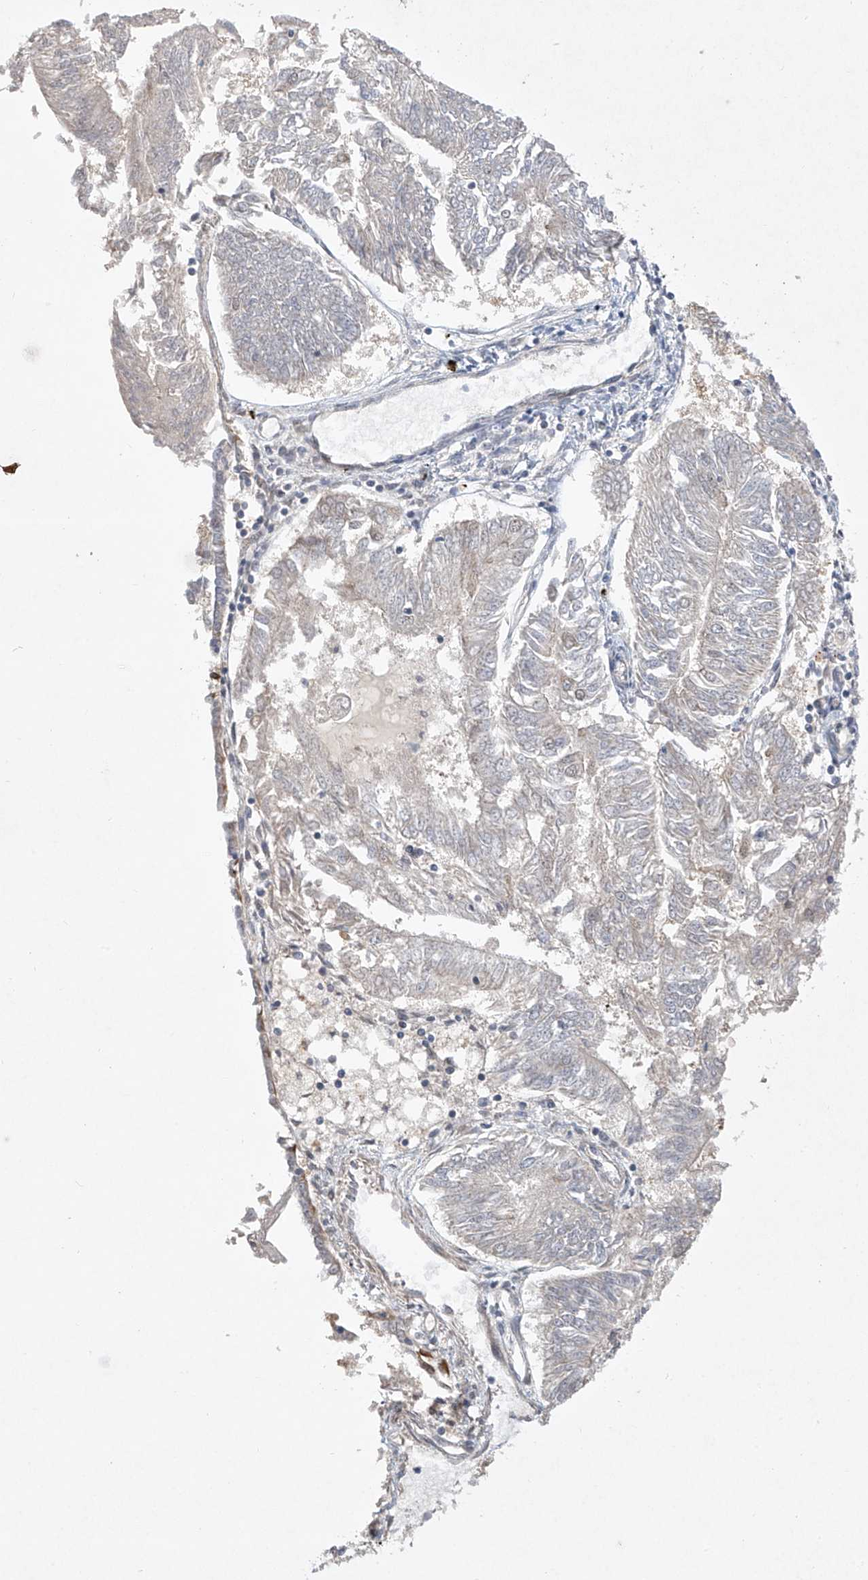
{"staining": {"intensity": "negative", "quantity": "none", "location": "none"}, "tissue": "endometrial cancer", "cell_type": "Tumor cells", "image_type": "cancer", "snomed": [{"axis": "morphology", "description": "Adenocarcinoma, NOS"}, {"axis": "topography", "description": "Endometrium"}], "caption": "This micrograph is of endometrial adenocarcinoma stained with immunohistochemistry to label a protein in brown with the nuclei are counter-stained blue. There is no staining in tumor cells. (DAB (3,3'-diaminobenzidine) immunohistochemistry with hematoxylin counter stain).", "gene": "TASP1", "patient": {"sex": "female", "age": 58}}